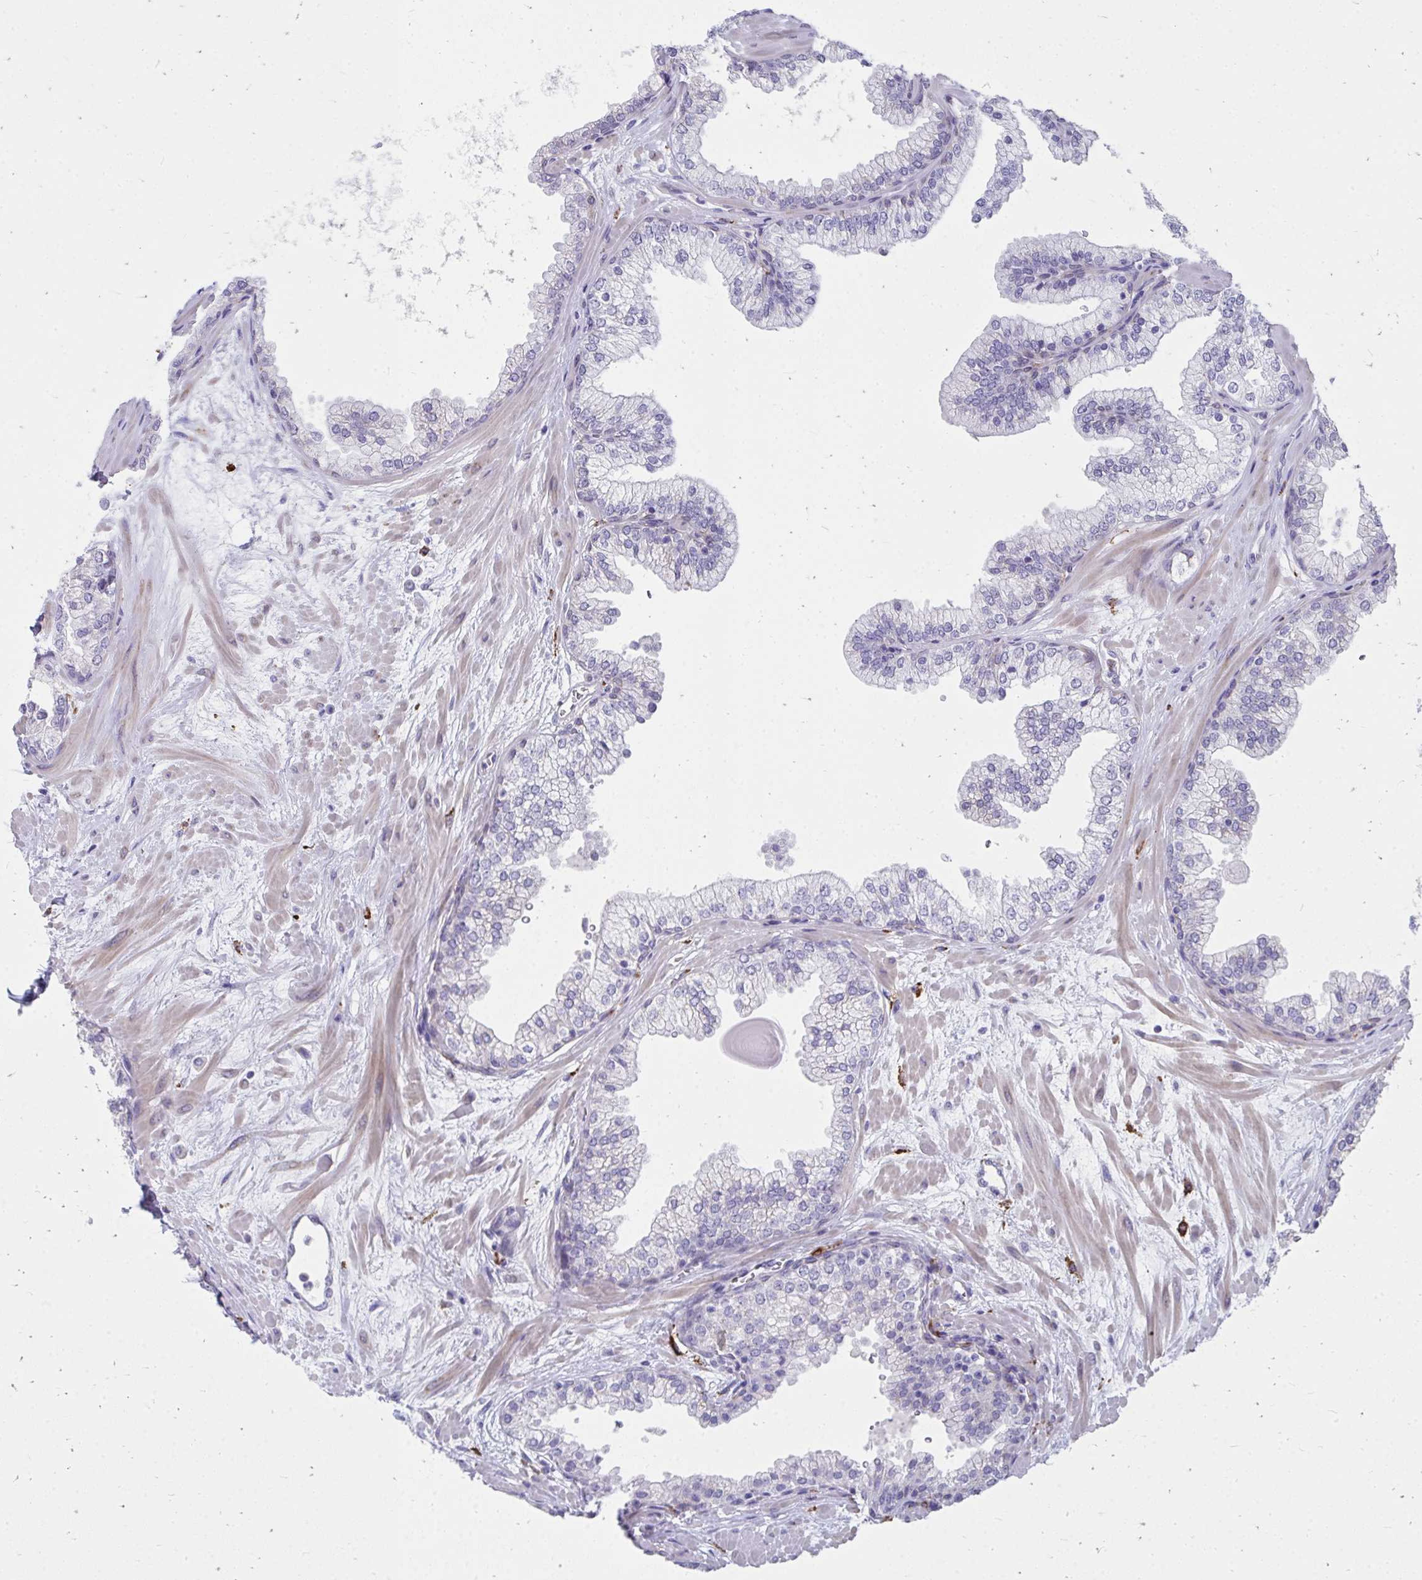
{"staining": {"intensity": "negative", "quantity": "none", "location": "none"}, "tissue": "prostate", "cell_type": "Glandular cells", "image_type": "normal", "snomed": [{"axis": "morphology", "description": "Normal tissue, NOS"}, {"axis": "topography", "description": "Prostate"}, {"axis": "topography", "description": "Peripheral nerve tissue"}], "caption": "Immunohistochemistry (IHC) photomicrograph of normal prostate: prostate stained with DAB reveals no significant protein staining in glandular cells. Brightfield microscopy of immunohistochemistry stained with DAB (brown) and hematoxylin (blue), captured at high magnification.", "gene": "CD163", "patient": {"sex": "male", "age": 61}}